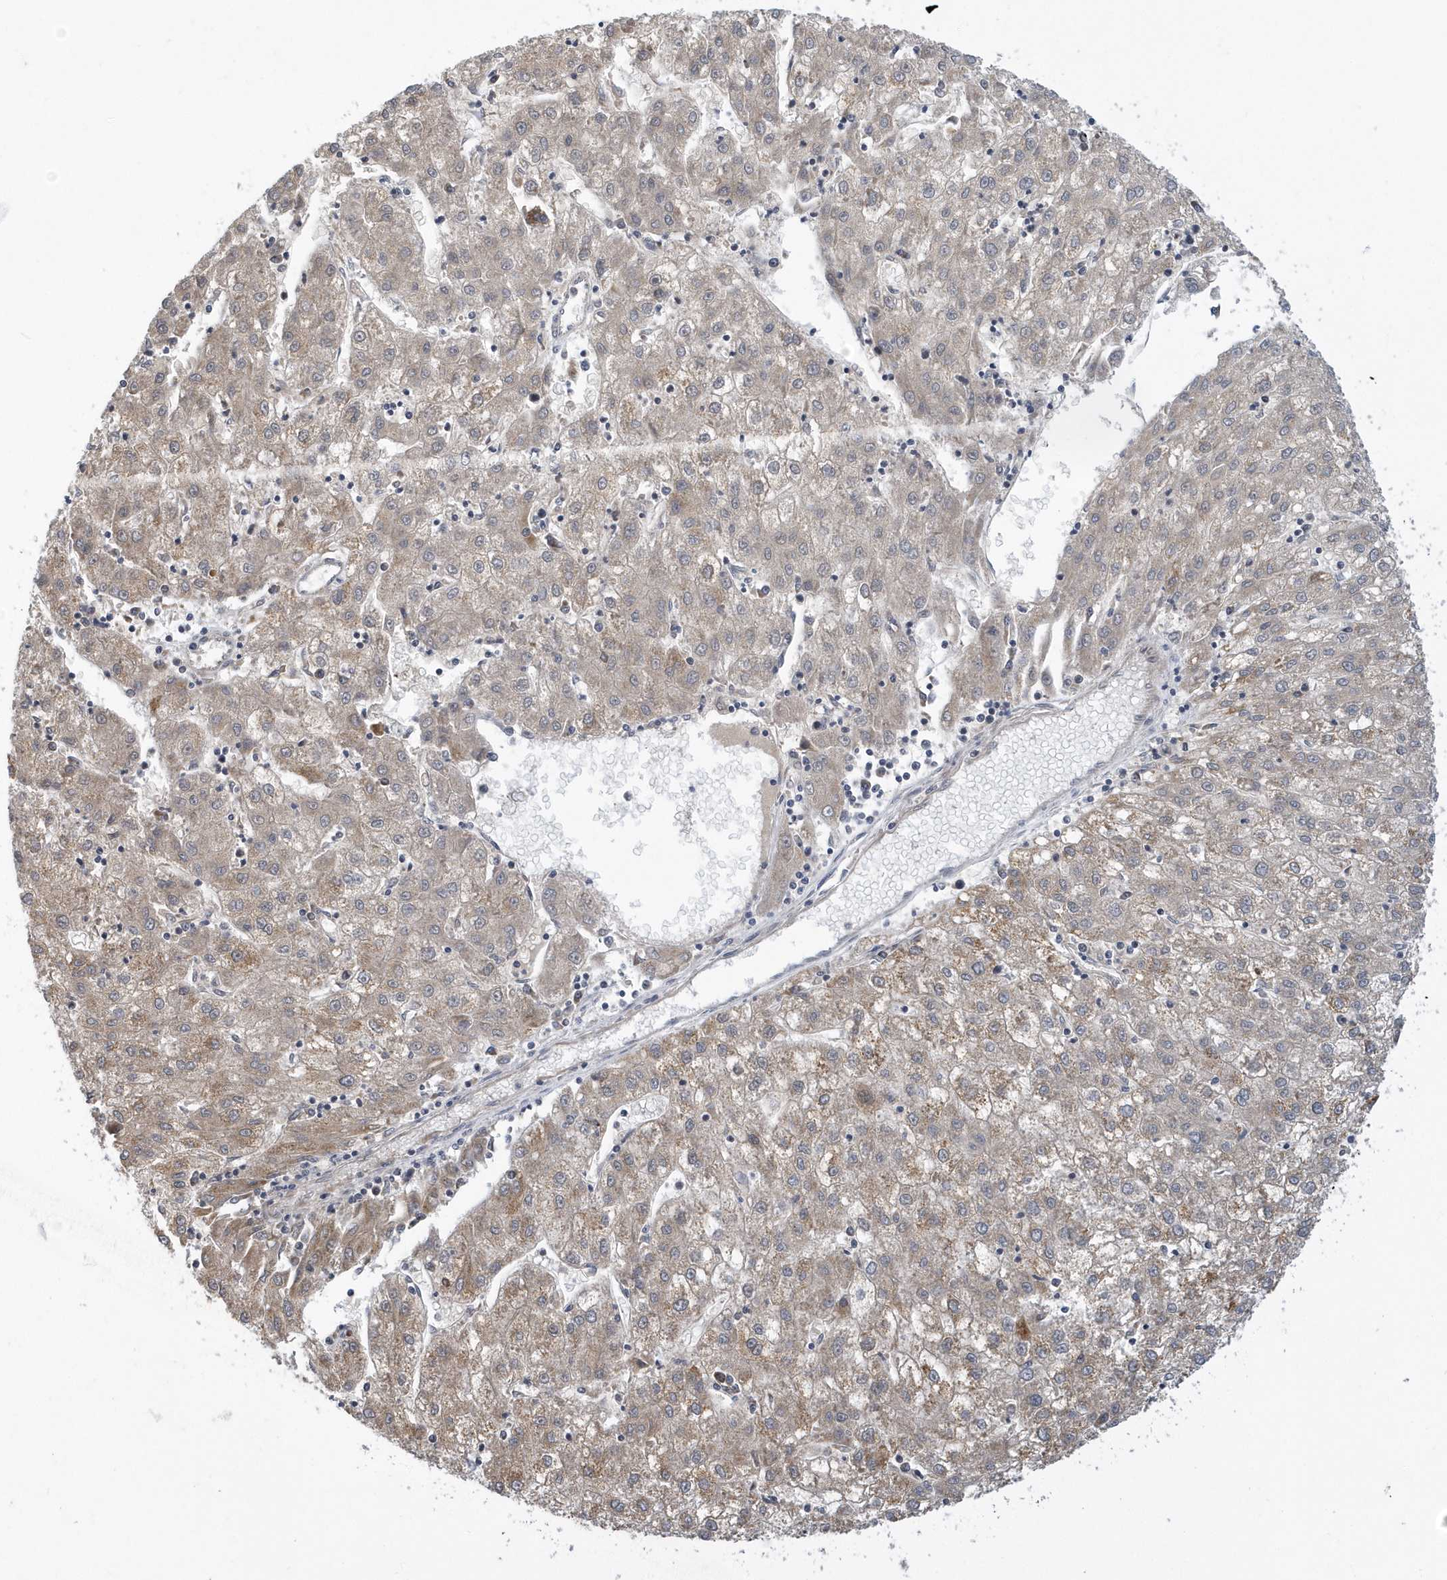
{"staining": {"intensity": "moderate", "quantity": "<25%", "location": "cytoplasmic/membranous"}, "tissue": "liver cancer", "cell_type": "Tumor cells", "image_type": "cancer", "snomed": [{"axis": "morphology", "description": "Carcinoma, Hepatocellular, NOS"}, {"axis": "topography", "description": "Liver"}], "caption": "Immunohistochemical staining of liver hepatocellular carcinoma reveals moderate cytoplasmic/membranous protein positivity in approximately <25% of tumor cells. (Brightfield microscopy of DAB IHC at high magnification).", "gene": "VWA5B2", "patient": {"sex": "male", "age": 72}}